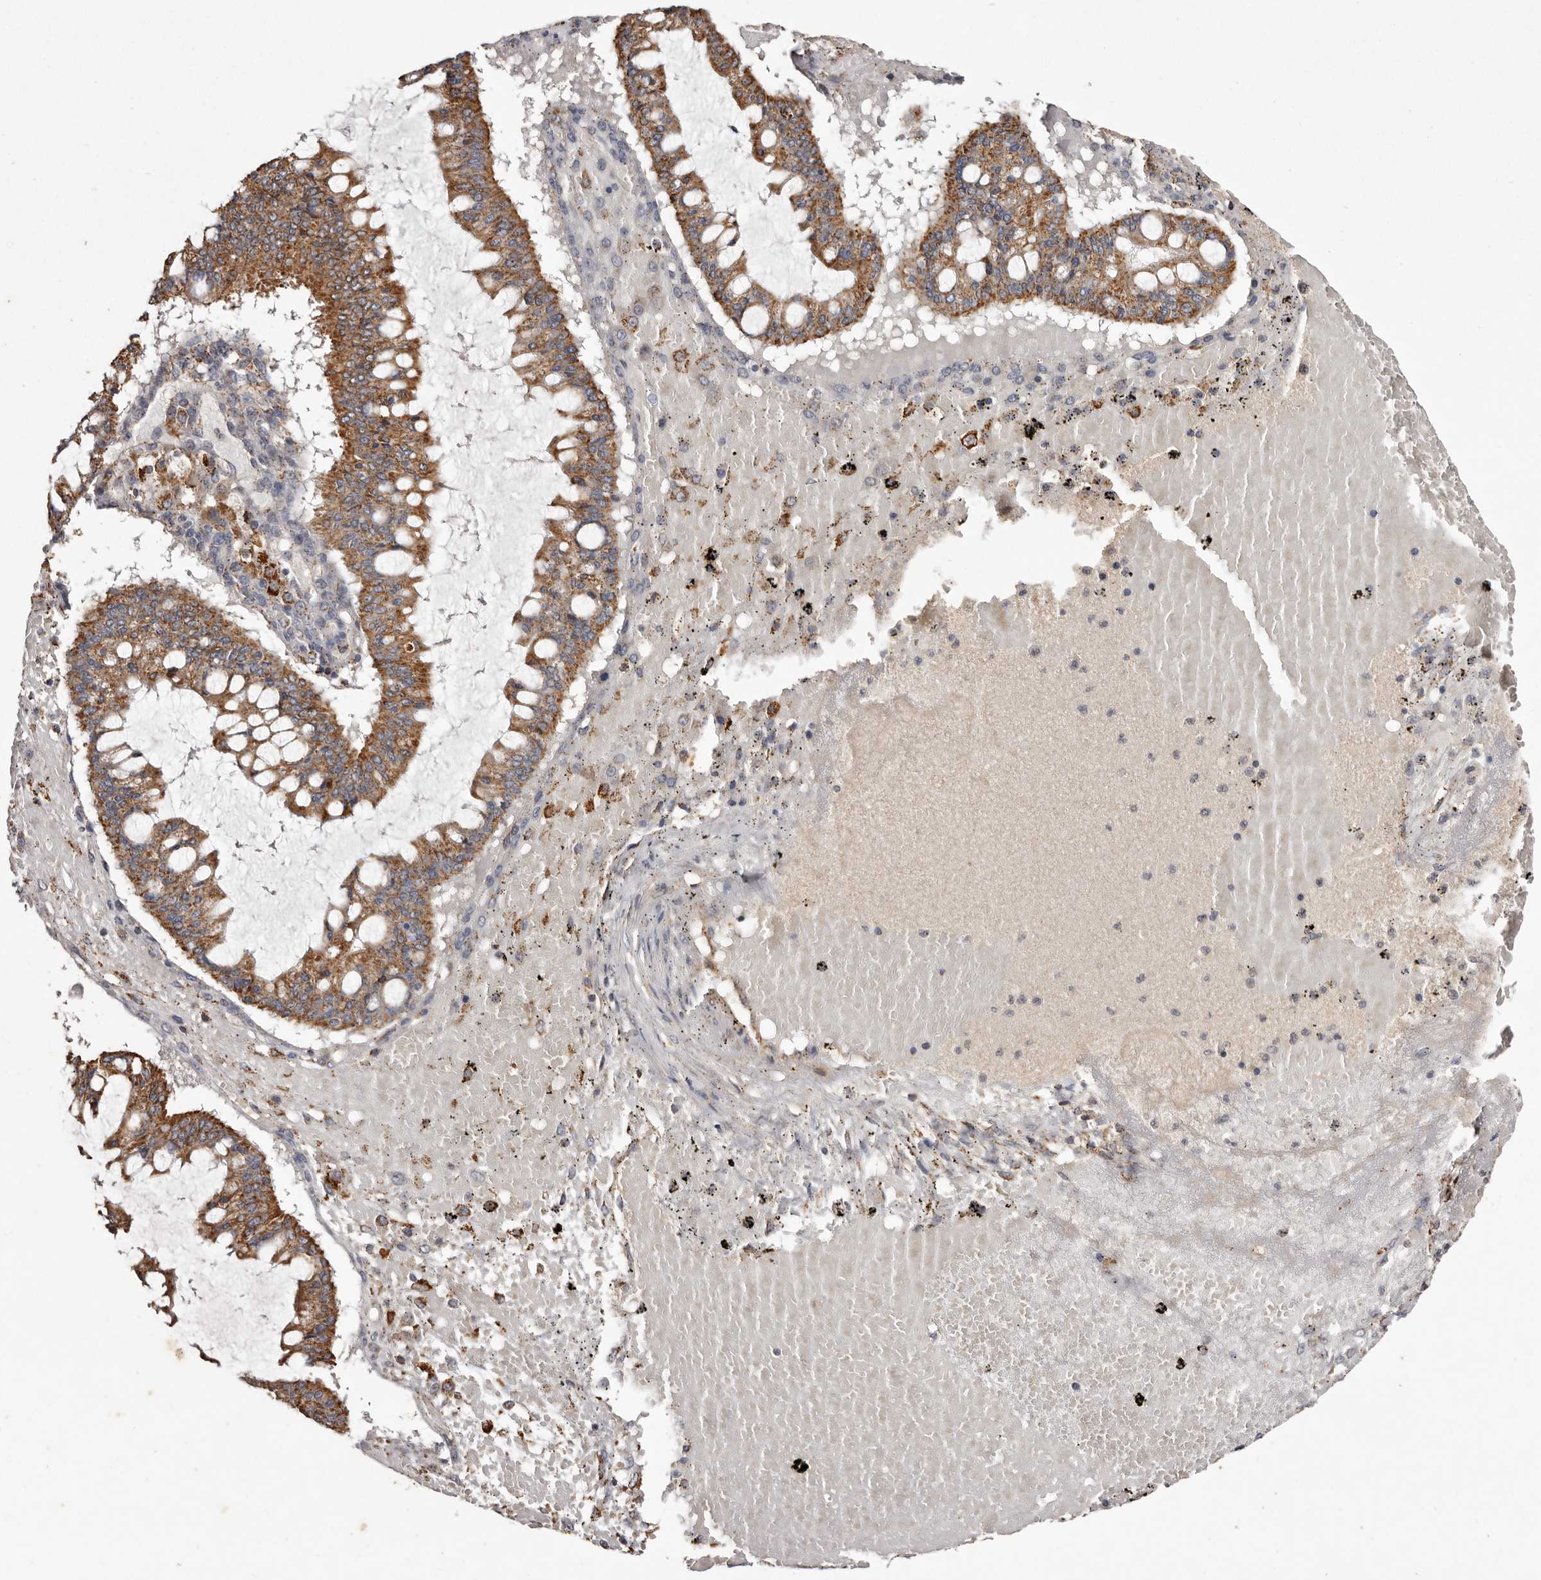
{"staining": {"intensity": "moderate", "quantity": ">75%", "location": "cytoplasmic/membranous"}, "tissue": "ovarian cancer", "cell_type": "Tumor cells", "image_type": "cancer", "snomed": [{"axis": "morphology", "description": "Cystadenocarcinoma, mucinous, NOS"}, {"axis": "topography", "description": "Ovary"}], "caption": "IHC (DAB (3,3'-diaminobenzidine)) staining of human mucinous cystadenocarcinoma (ovarian) exhibits moderate cytoplasmic/membranous protein expression in approximately >75% of tumor cells.", "gene": "CPLANE2", "patient": {"sex": "female", "age": 73}}